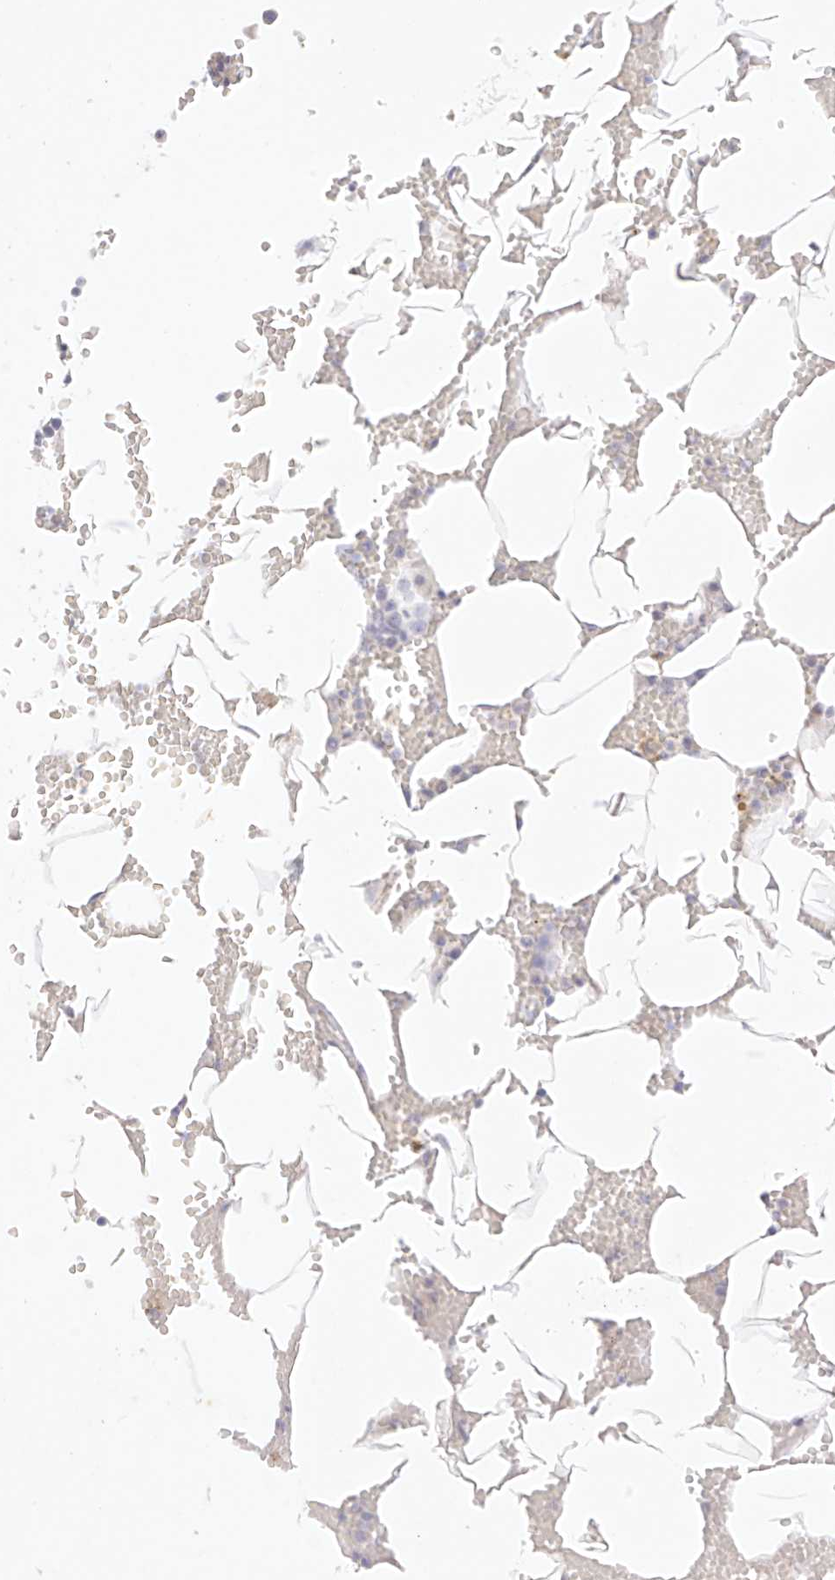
{"staining": {"intensity": "negative", "quantity": "none", "location": "none"}, "tissue": "bone marrow", "cell_type": "Hematopoietic cells", "image_type": "normal", "snomed": [{"axis": "morphology", "description": "Normal tissue, NOS"}, {"axis": "topography", "description": "Bone marrow"}], "caption": "Immunohistochemistry image of normal bone marrow: bone marrow stained with DAB reveals no significant protein expression in hematopoietic cells.", "gene": "TGM4", "patient": {"sex": "male", "age": 70}}